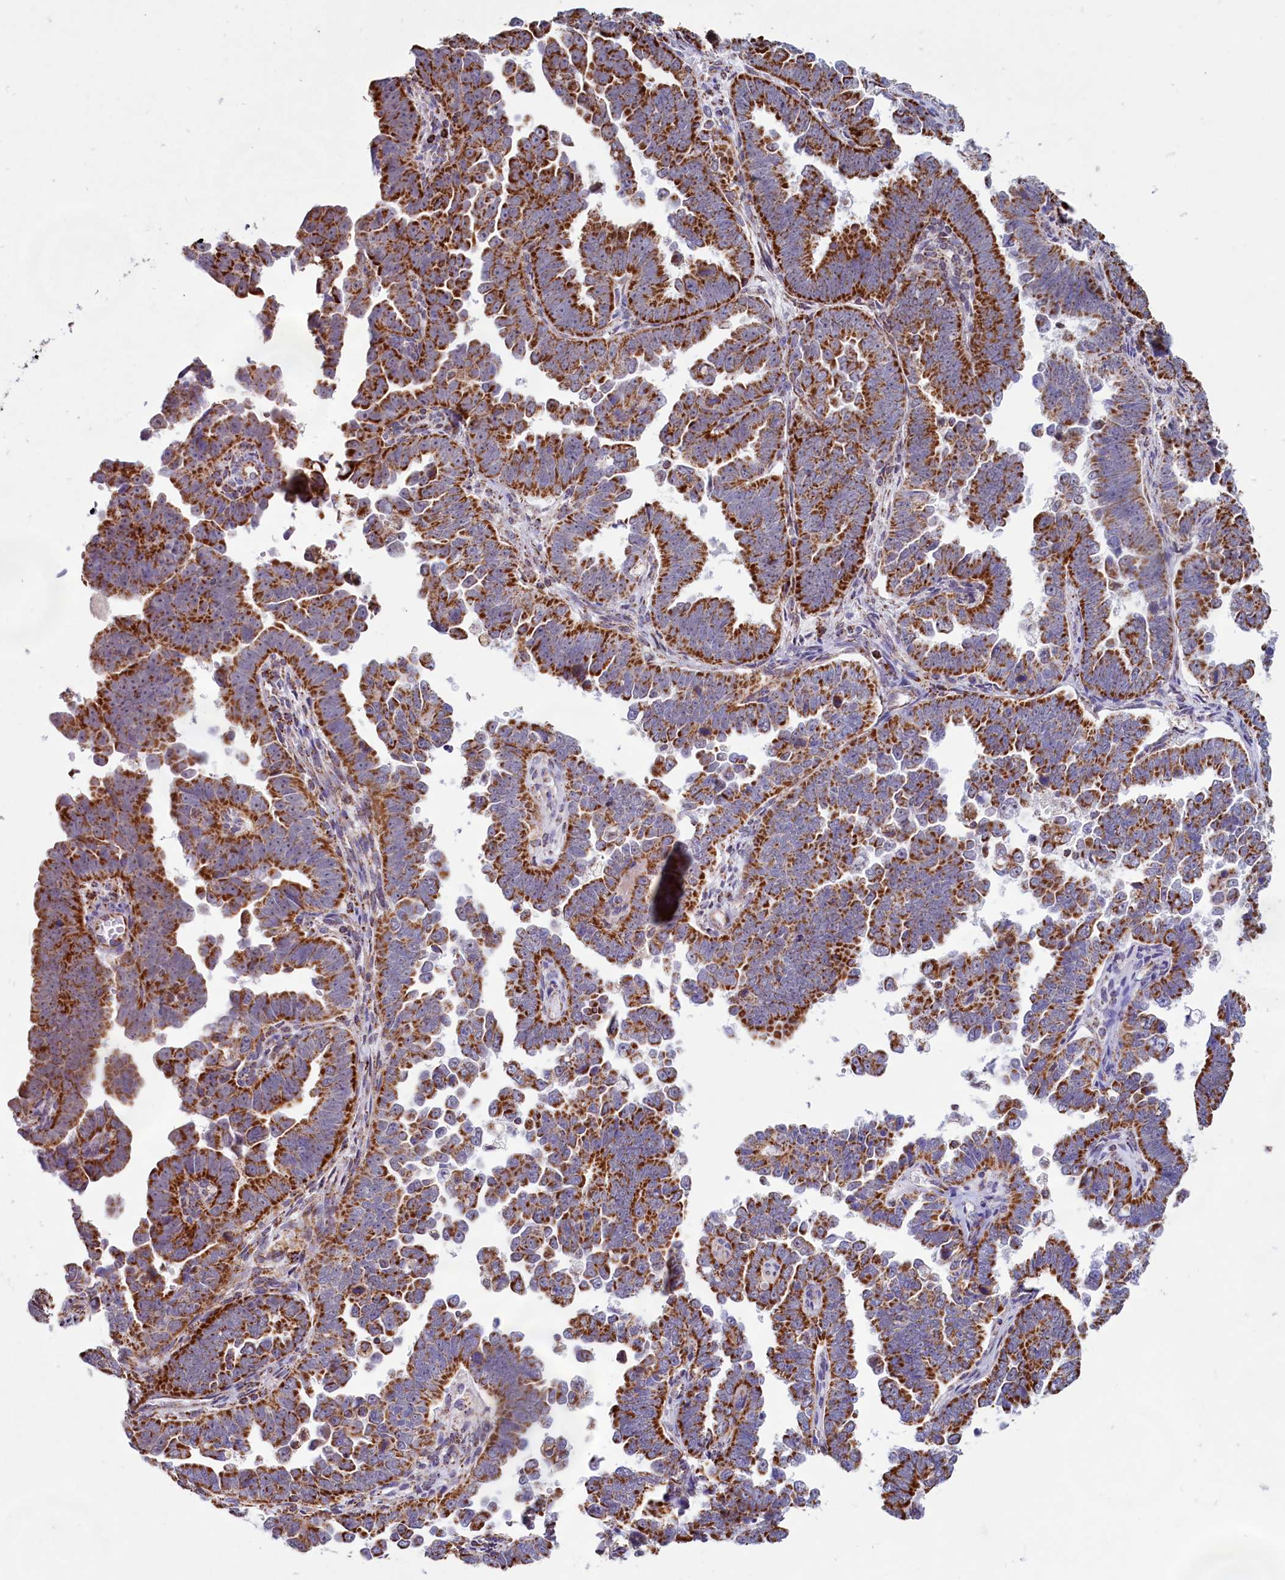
{"staining": {"intensity": "strong", "quantity": ">75%", "location": "cytoplasmic/membranous"}, "tissue": "endometrial cancer", "cell_type": "Tumor cells", "image_type": "cancer", "snomed": [{"axis": "morphology", "description": "Adenocarcinoma, NOS"}, {"axis": "topography", "description": "Endometrium"}], "caption": "Strong cytoplasmic/membranous staining is identified in about >75% of tumor cells in adenocarcinoma (endometrial). The protein of interest is shown in brown color, while the nuclei are stained blue.", "gene": "C1D", "patient": {"sex": "female", "age": 75}}